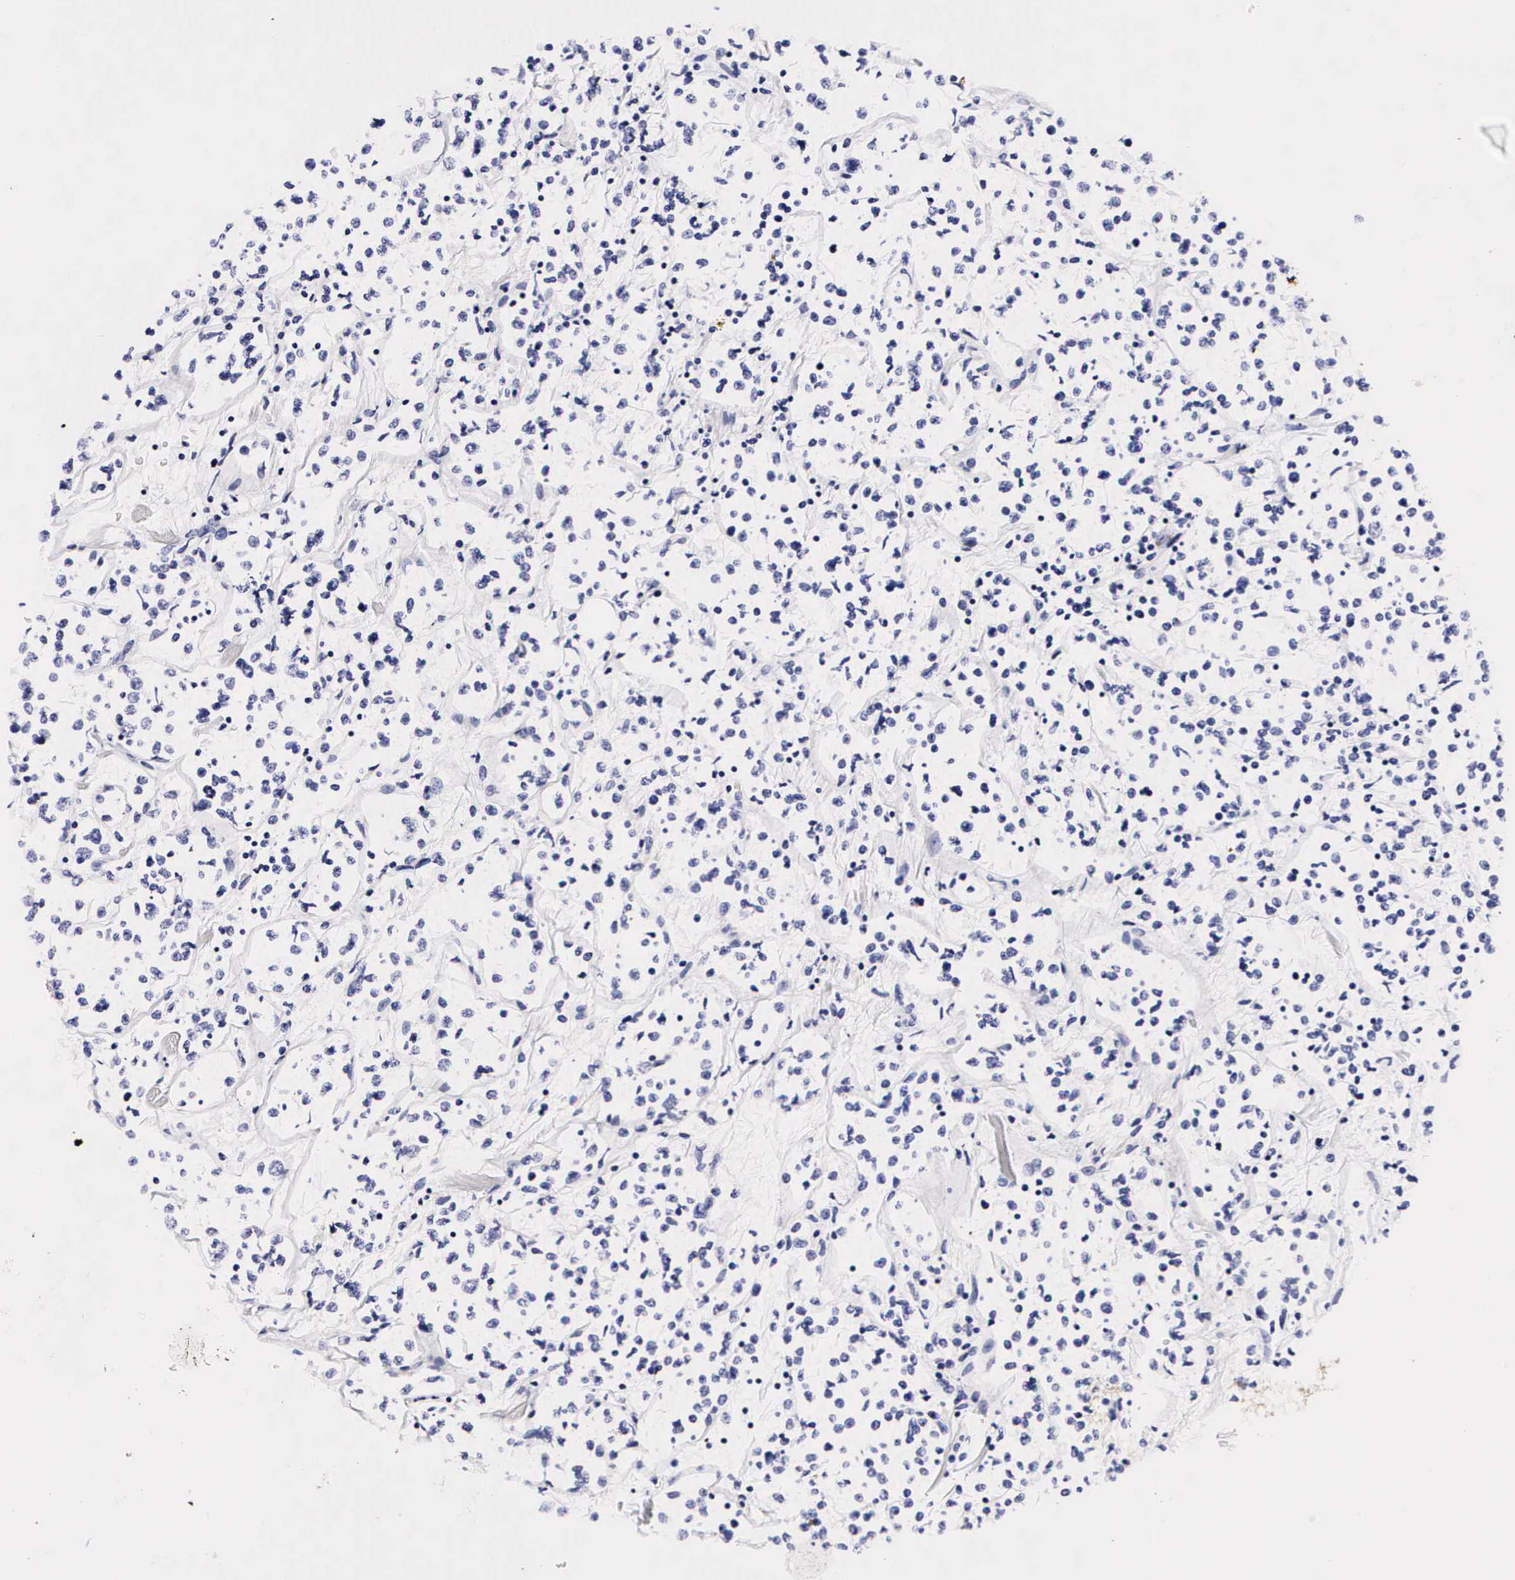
{"staining": {"intensity": "negative", "quantity": "none", "location": "none"}, "tissue": "lymphoma", "cell_type": "Tumor cells", "image_type": "cancer", "snomed": [{"axis": "morphology", "description": "Malignant lymphoma, non-Hodgkin's type, Low grade"}, {"axis": "topography", "description": "Small intestine"}], "caption": "Low-grade malignant lymphoma, non-Hodgkin's type was stained to show a protein in brown. There is no significant positivity in tumor cells. (DAB immunohistochemistry with hematoxylin counter stain).", "gene": "RNASE6", "patient": {"sex": "female", "age": 59}}